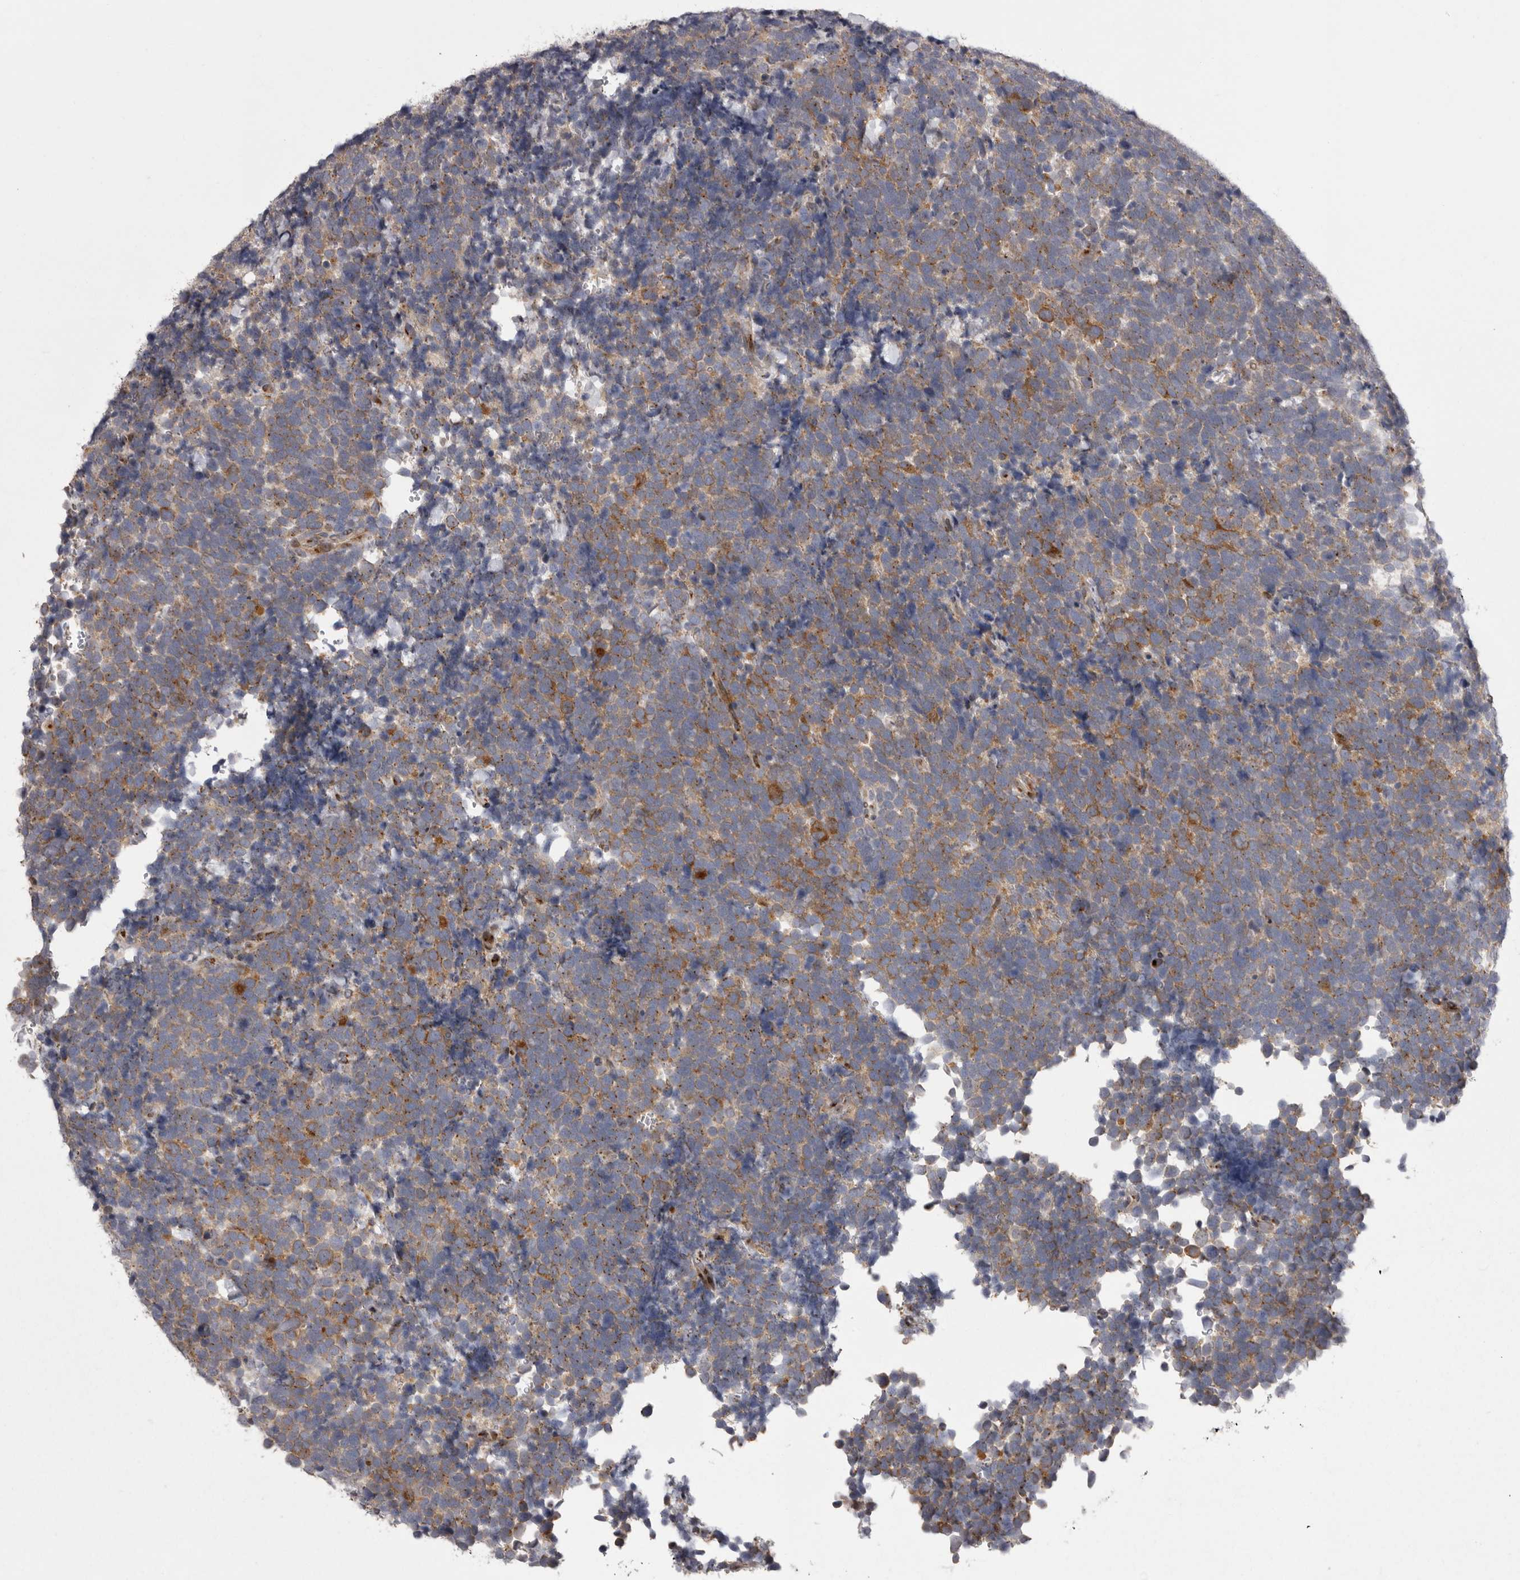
{"staining": {"intensity": "moderate", "quantity": ">75%", "location": "cytoplasmic/membranous"}, "tissue": "urothelial cancer", "cell_type": "Tumor cells", "image_type": "cancer", "snomed": [{"axis": "morphology", "description": "Urothelial carcinoma, High grade"}, {"axis": "topography", "description": "Urinary bladder"}], "caption": "A brown stain labels moderate cytoplasmic/membranous staining of a protein in urothelial cancer tumor cells.", "gene": "WDR47", "patient": {"sex": "female", "age": 82}}